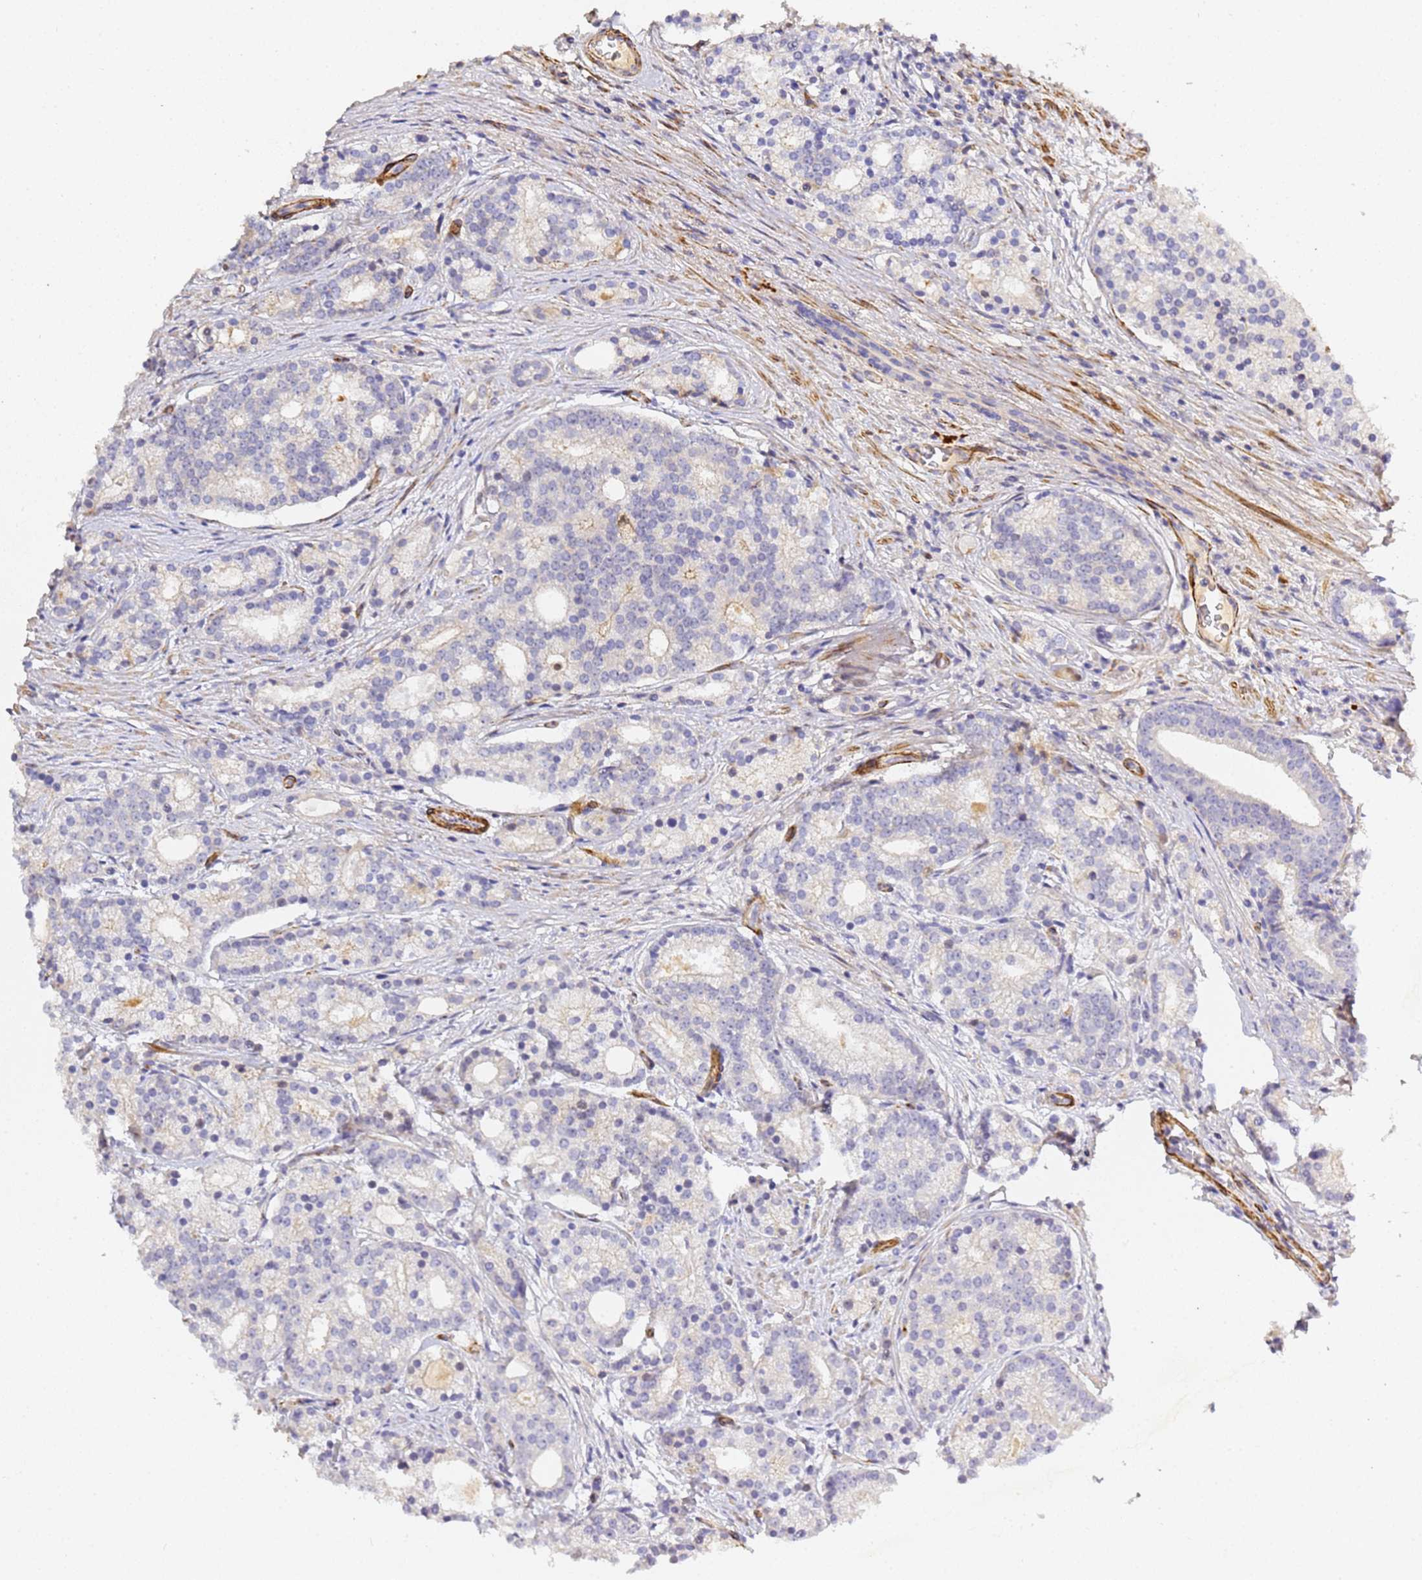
{"staining": {"intensity": "negative", "quantity": "none", "location": "none"}, "tissue": "prostate cancer", "cell_type": "Tumor cells", "image_type": "cancer", "snomed": [{"axis": "morphology", "description": "Adenocarcinoma, Low grade"}, {"axis": "topography", "description": "Prostate"}], "caption": "IHC histopathology image of prostate cancer (adenocarcinoma (low-grade)) stained for a protein (brown), which shows no positivity in tumor cells. (IHC, brightfield microscopy, high magnification).", "gene": "CFH", "patient": {"sex": "male", "age": 71}}